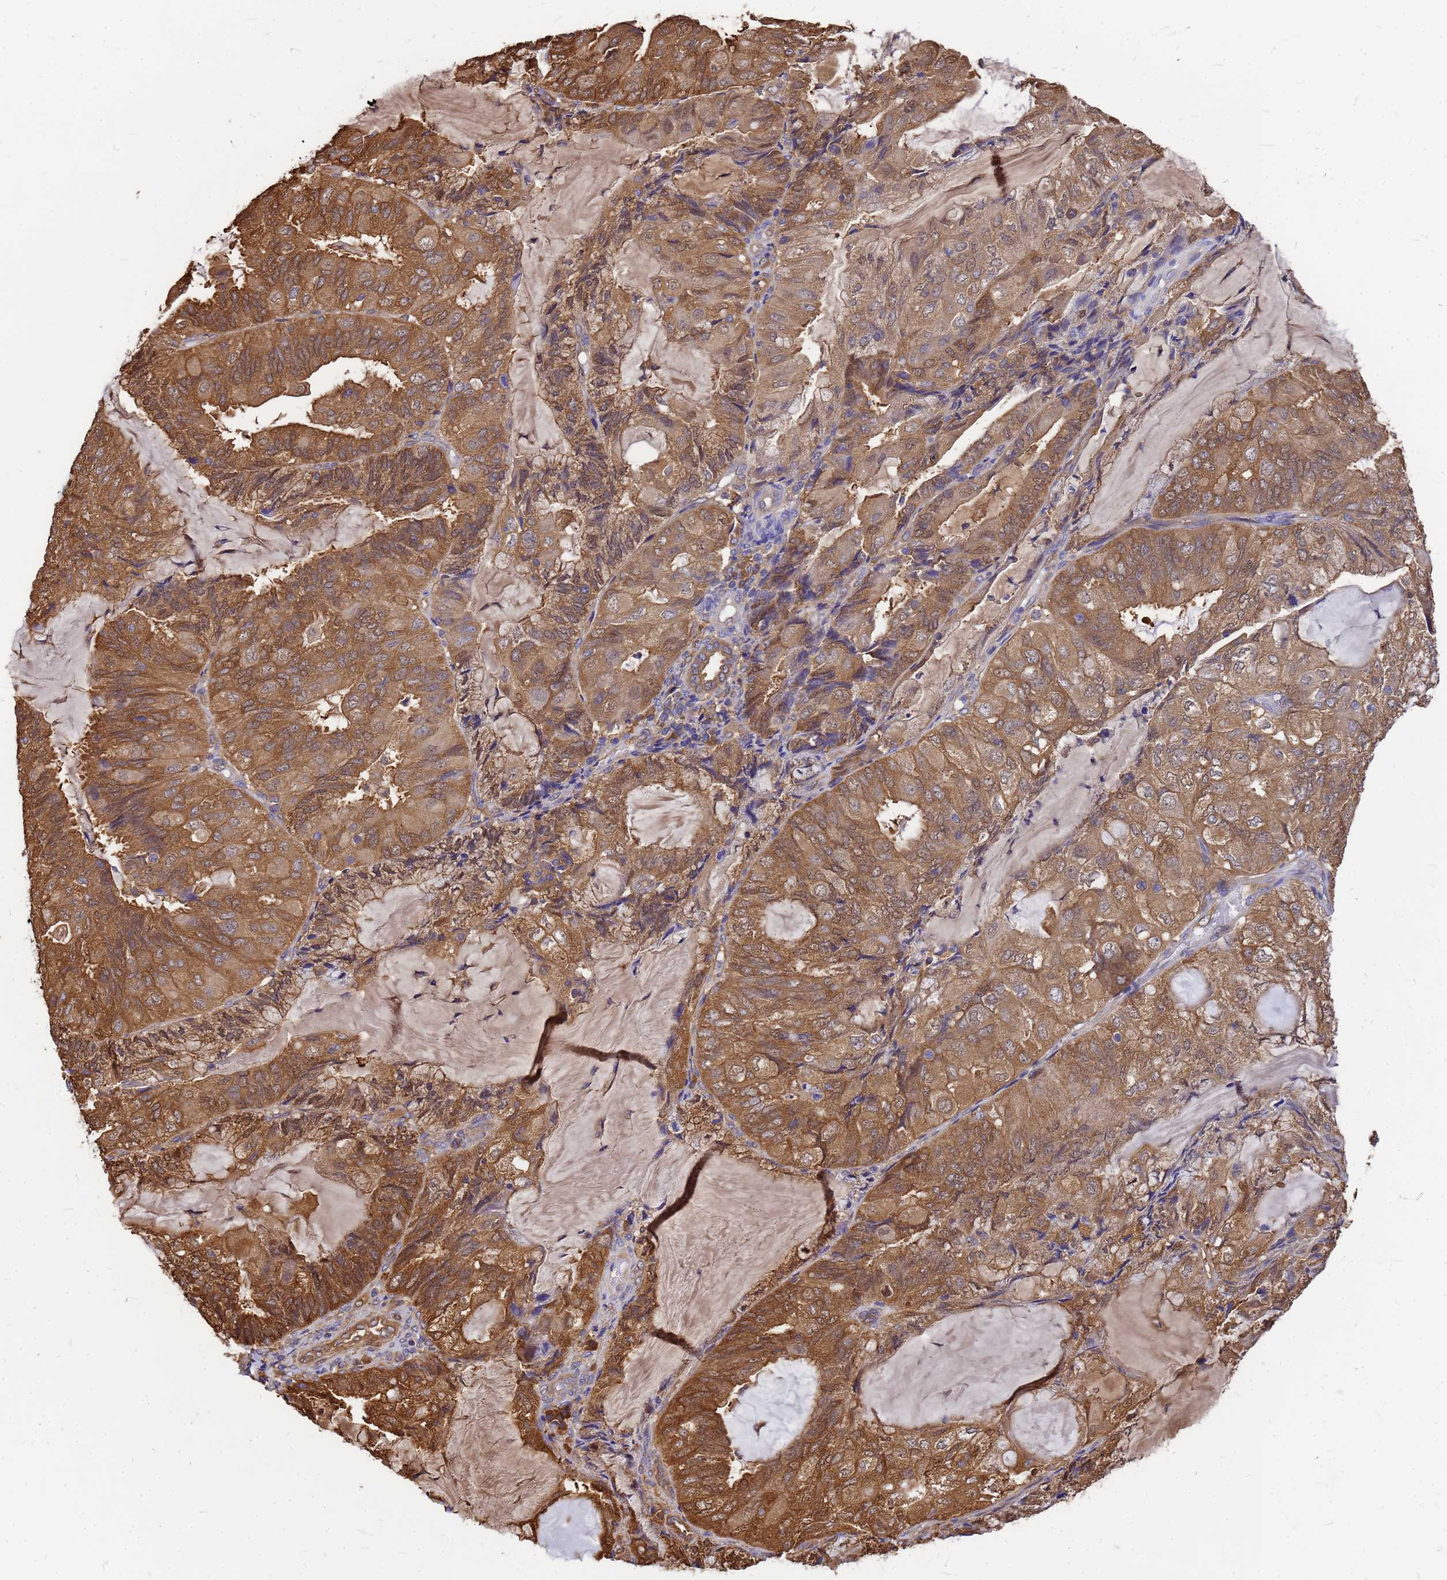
{"staining": {"intensity": "moderate", "quantity": ">75%", "location": "cytoplasmic/membranous"}, "tissue": "endometrial cancer", "cell_type": "Tumor cells", "image_type": "cancer", "snomed": [{"axis": "morphology", "description": "Adenocarcinoma, NOS"}, {"axis": "topography", "description": "Endometrium"}], "caption": "Tumor cells display medium levels of moderate cytoplasmic/membranous positivity in approximately >75% of cells in human endometrial cancer (adenocarcinoma).", "gene": "GID4", "patient": {"sex": "female", "age": 81}}